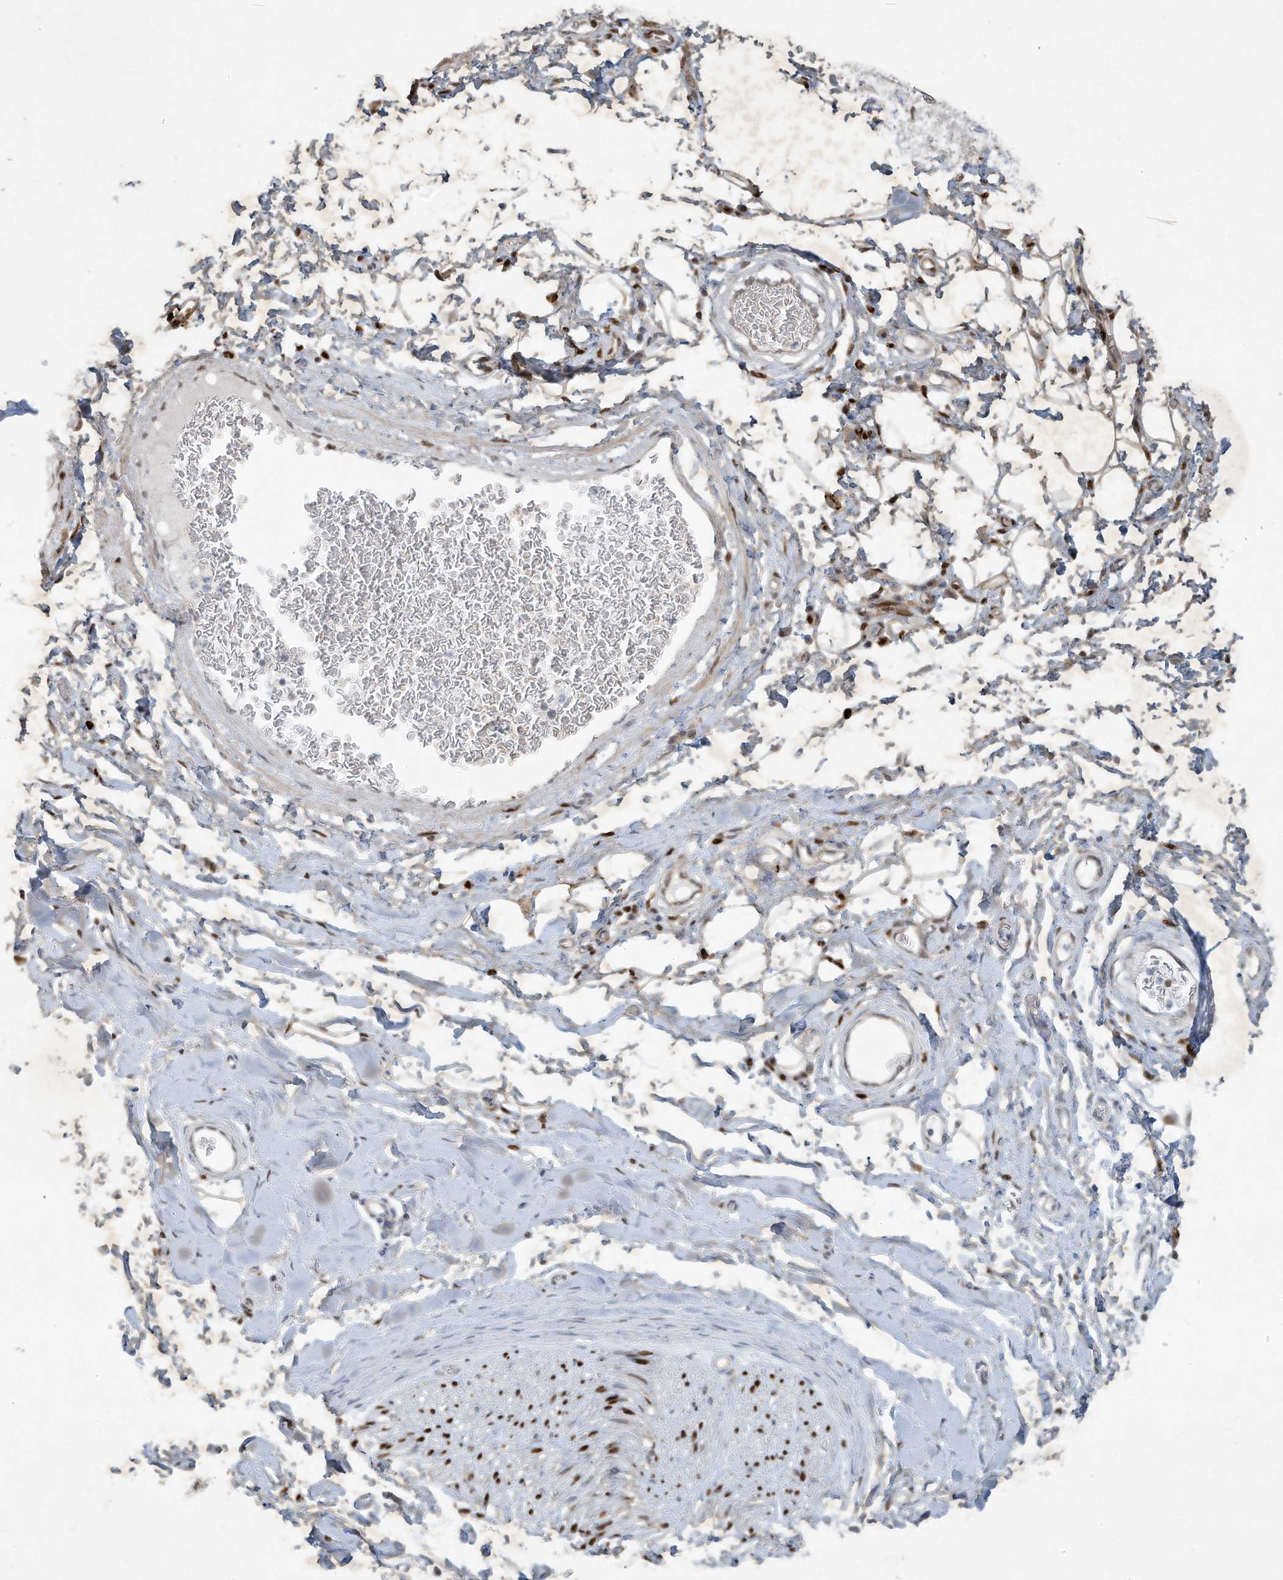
{"staining": {"intensity": "moderate", "quantity": ">75%", "location": "cytoplasmic/membranous,nuclear"}, "tissue": "adipose tissue", "cell_type": "Adipocytes", "image_type": "normal", "snomed": [{"axis": "morphology", "description": "Normal tissue, NOS"}, {"axis": "morphology", "description": "Adenocarcinoma, NOS"}, {"axis": "topography", "description": "Stomach, upper"}, {"axis": "topography", "description": "Peripheral nerve tissue"}], "caption": "The image shows a brown stain indicating the presence of a protein in the cytoplasmic/membranous,nuclear of adipocytes in adipose tissue. Immunohistochemistry (ihc) stains the protein of interest in brown and the nuclei are stained blue.", "gene": "TUBE1", "patient": {"sex": "male", "age": 62}}